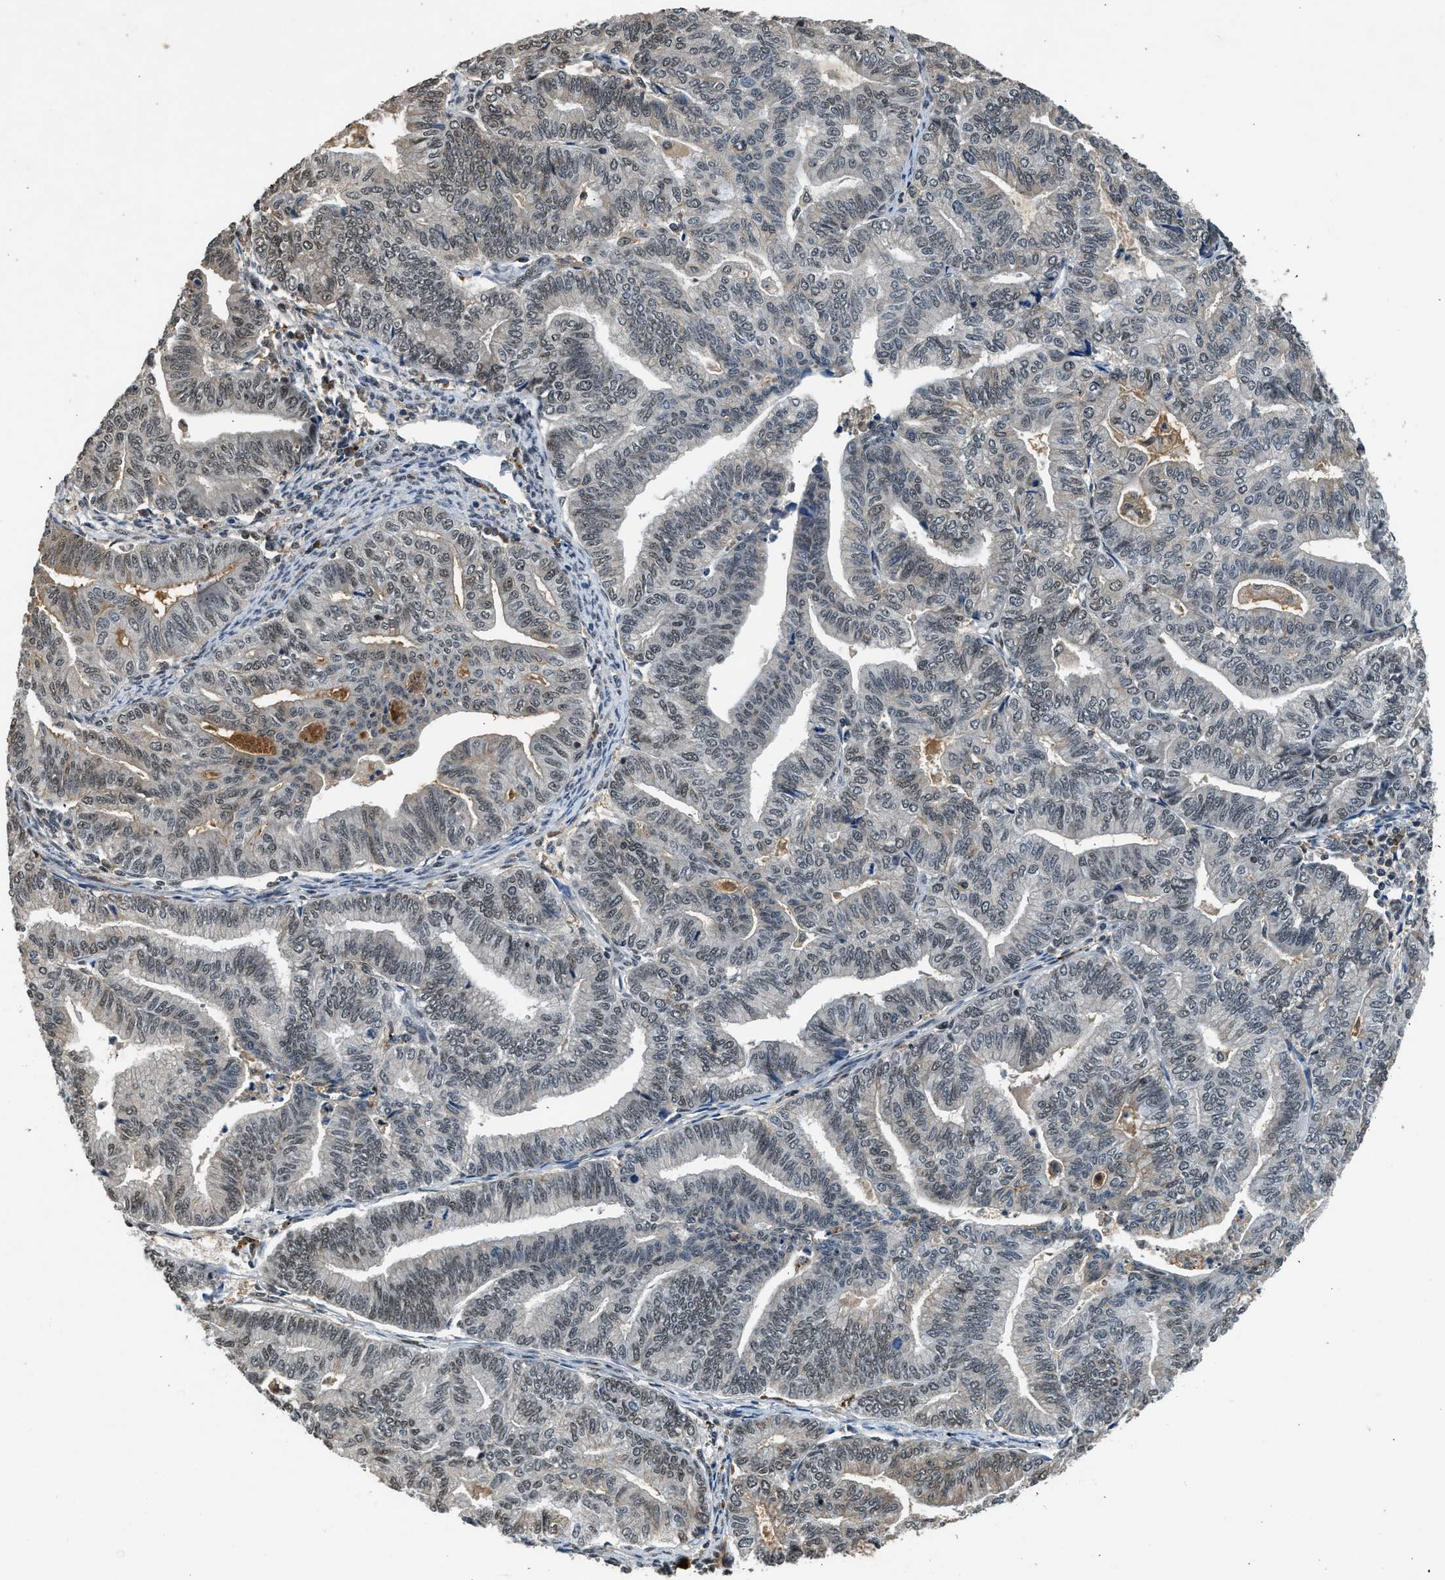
{"staining": {"intensity": "weak", "quantity": "25%-75%", "location": "nuclear"}, "tissue": "endometrial cancer", "cell_type": "Tumor cells", "image_type": "cancer", "snomed": [{"axis": "morphology", "description": "Adenocarcinoma, NOS"}, {"axis": "topography", "description": "Endometrium"}], "caption": "This photomicrograph displays immunohistochemistry (IHC) staining of human endometrial adenocarcinoma, with low weak nuclear staining in about 25%-75% of tumor cells.", "gene": "SLC15A4", "patient": {"sex": "female", "age": 79}}